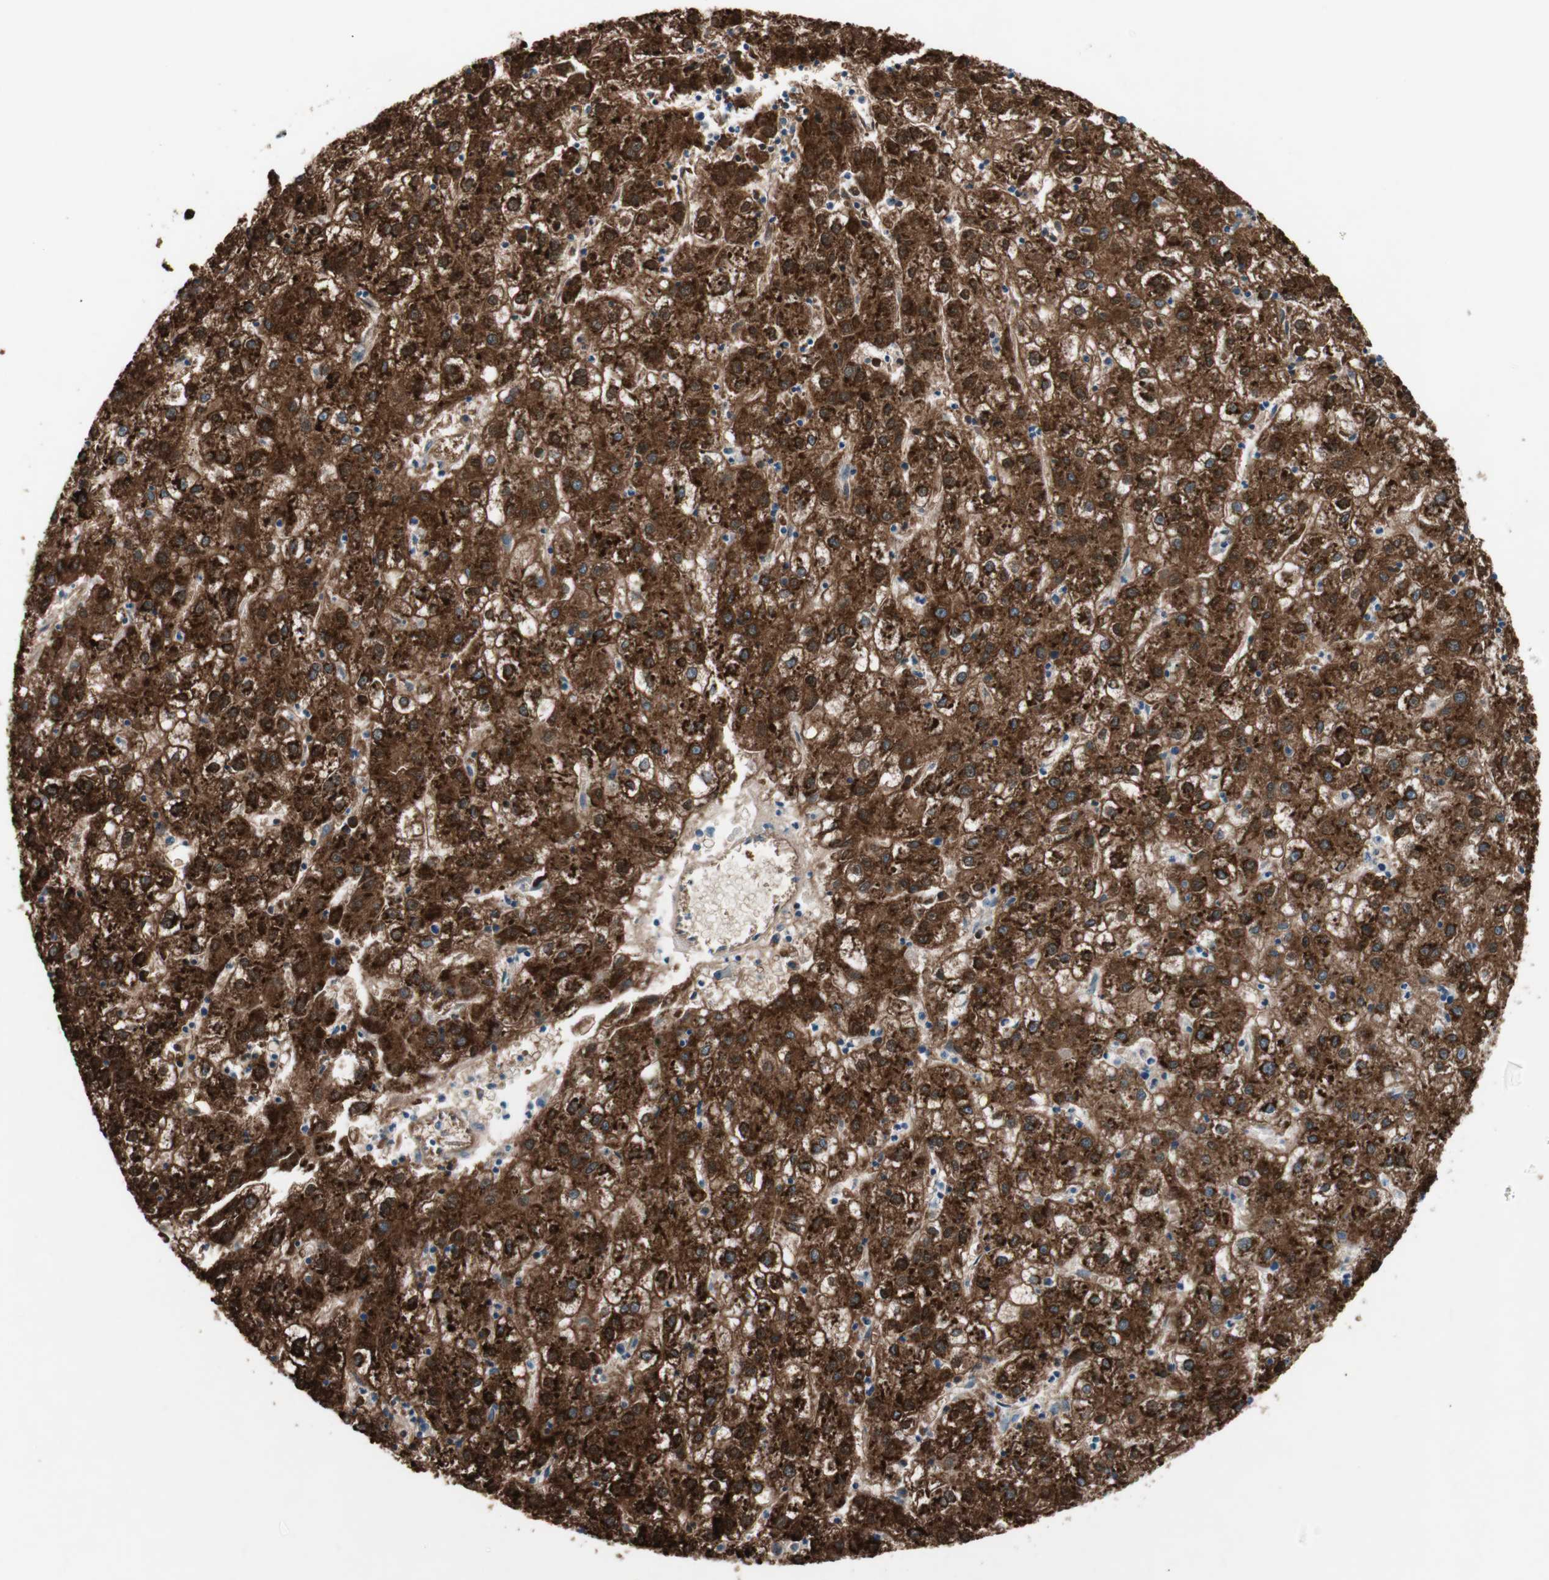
{"staining": {"intensity": "strong", "quantity": ">75%", "location": "cytoplasmic/membranous"}, "tissue": "liver cancer", "cell_type": "Tumor cells", "image_type": "cancer", "snomed": [{"axis": "morphology", "description": "Carcinoma, Hepatocellular, NOS"}, {"axis": "topography", "description": "Liver"}], "caption": "About >75% of tumor cells in liver cancer (hepatocellular carcinoma) display strong cytoplasmic/membranous protein expression as visualized by brown immunohistochemical staining.", "gene": "GLUL", "patient": {"sex": "male", "age": 72}}